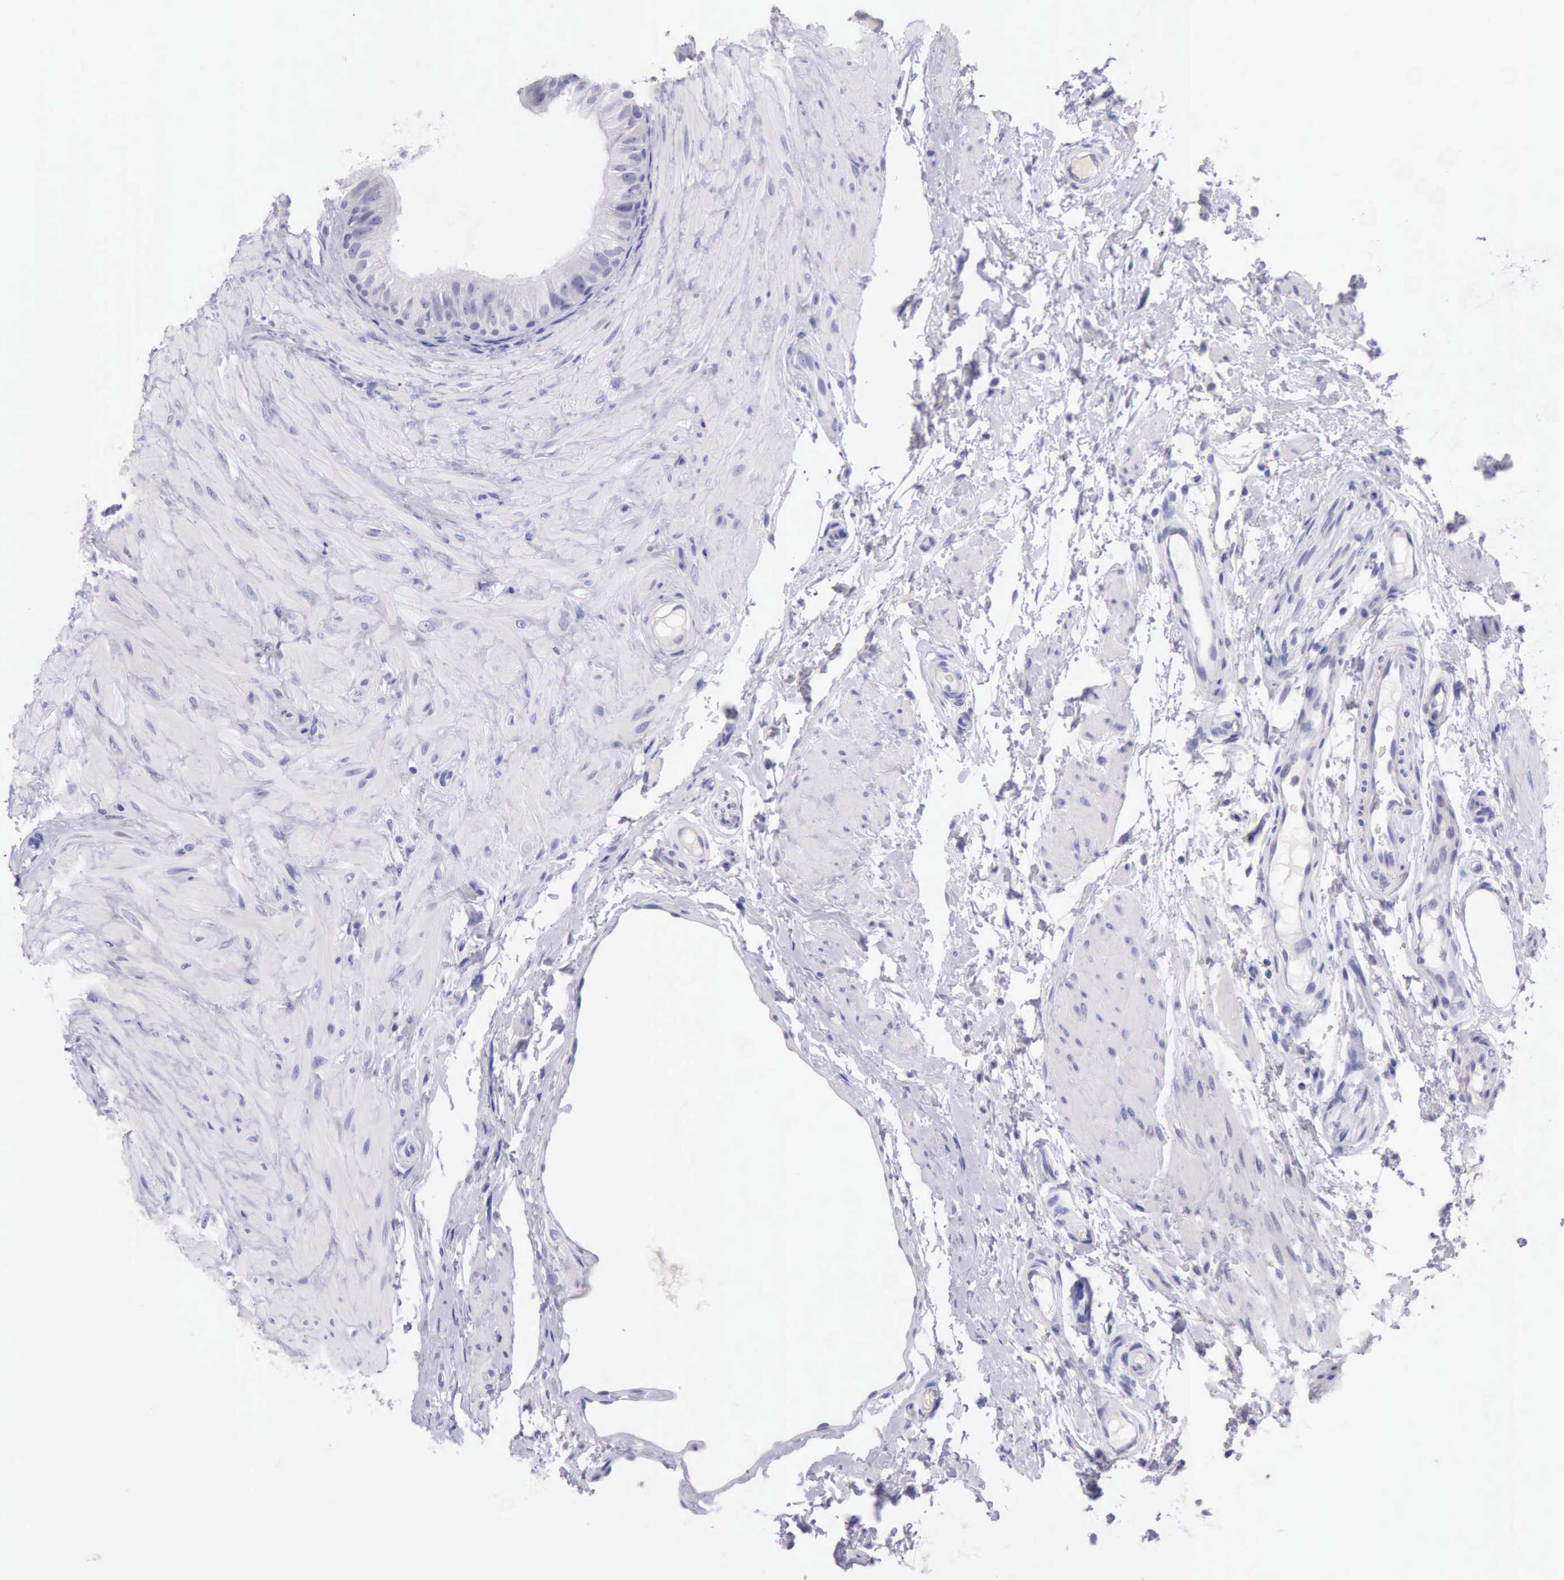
{"staining": {"intensity": "negative", "quantity": "none", "location": "none"}, "tissue": "epididymis", "cell_type": "Glandular cells", "image_type": "normal", "snomed": [{"axis": "morphology", "description": "Normal tissue, NOS"}, {"axis": "topography", "description": "Epididymis"}], "caption": "DAB (3,3'-diaminobenzidine) immunohistochemical staining of normal epididymis displays no significant positivity in glandular cells.", "gene": "LRFN5", "patient": {"sex": "male", "age": 68}}